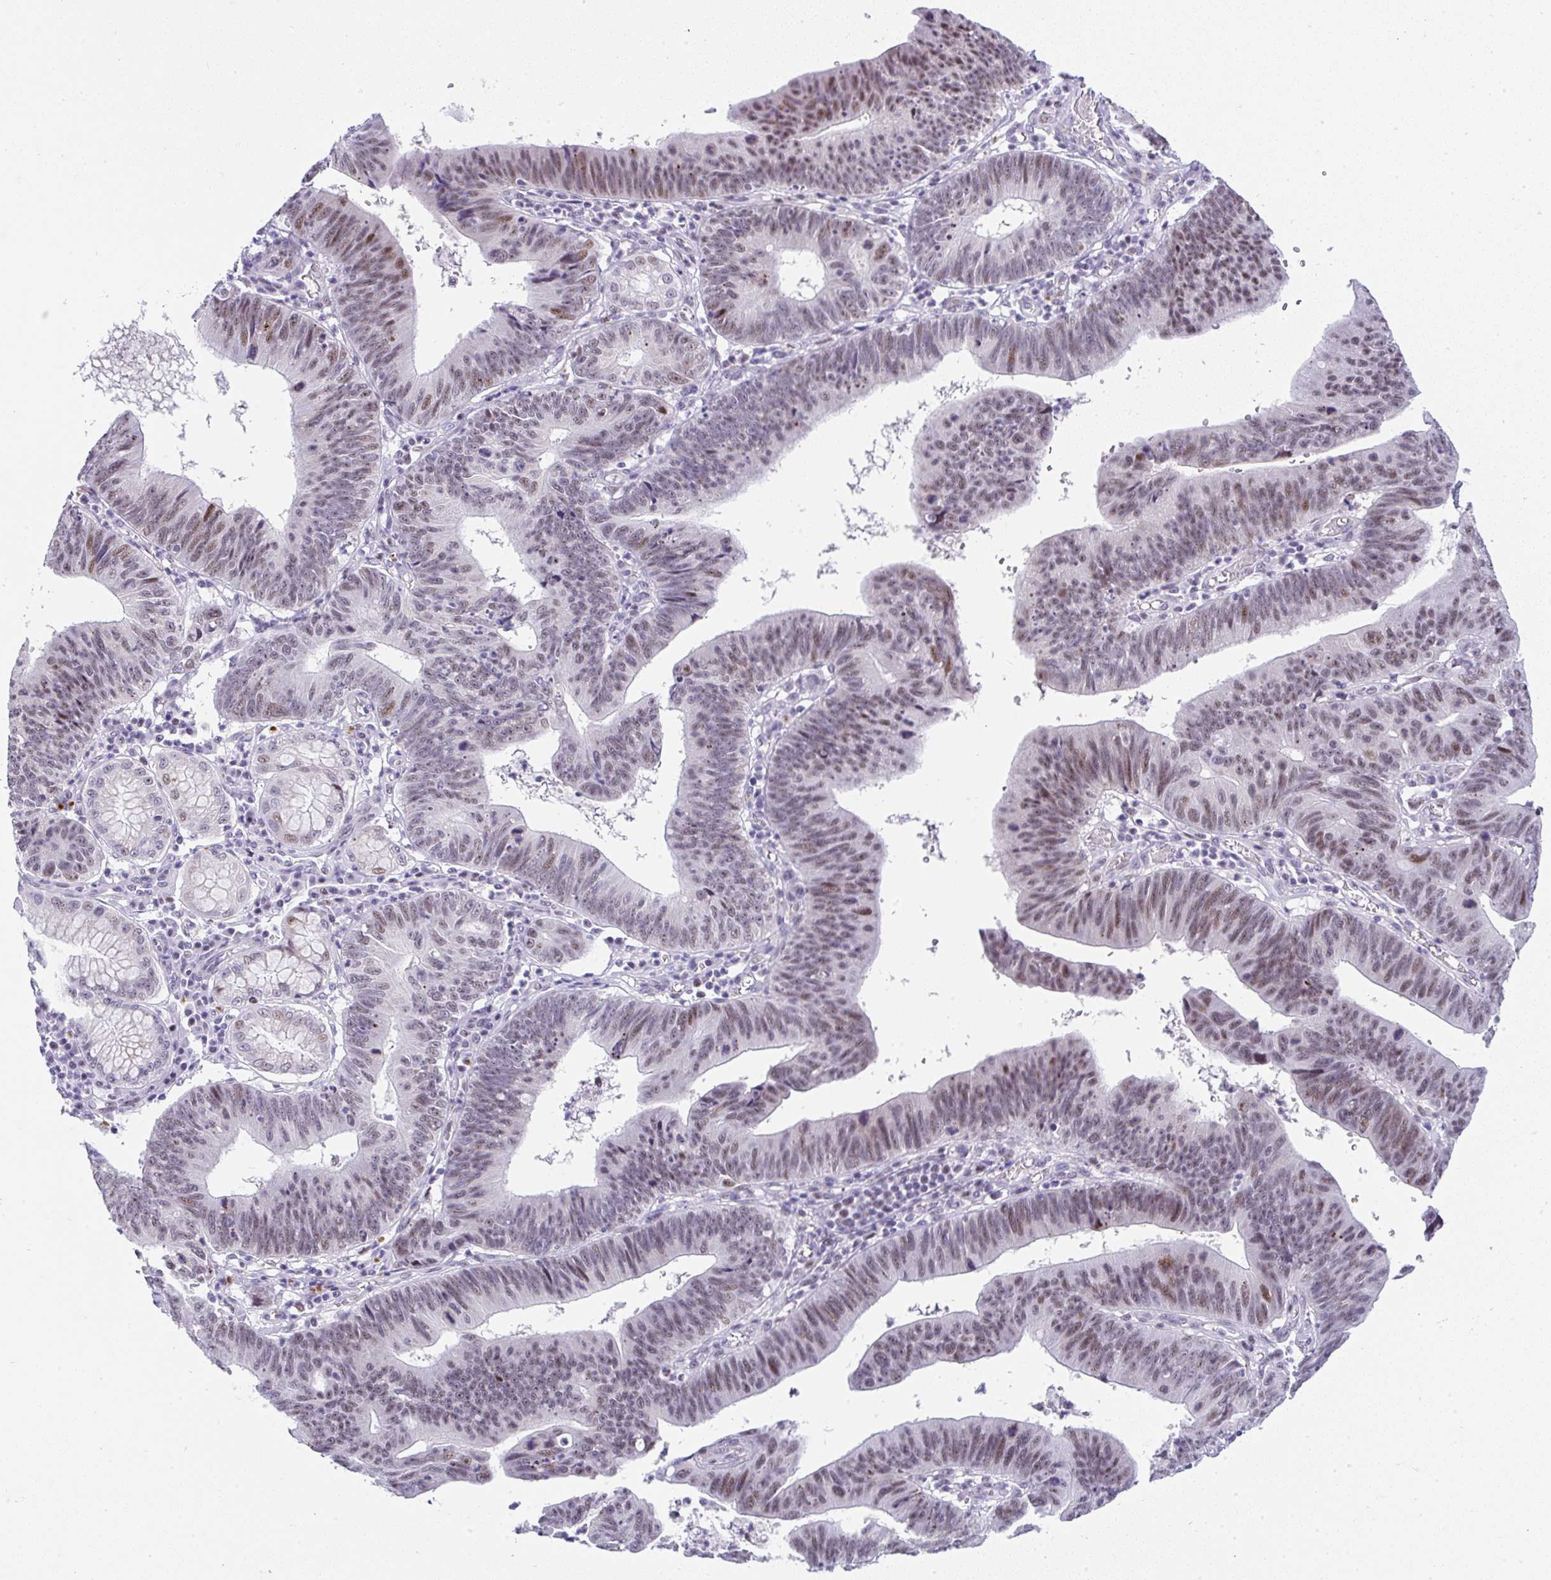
{"staining": {"intensity": "moderate", "quantity": "25%-75%", "location": "nuclear"}, "tissue": "stomach cancer", "cell_type": "Tumor cells", "image_type": "cancer", "snomed": [{"axis": "morphology", "description": "Adenocarcinoma, NOS"}, {"axis": "topography", "description": "Stomach"}], "caption": "High-magnification brightfield microscopy of adenocarcinoma (stomach) stained with DAB (brown) and counterstained with hematoxylin (blue). tumor cells exhibit moderate nuclear expression is appreciated in approximately25%-75% of cells.", "gene": "NR1D2", "patient": {"sex": "male", "age": 59}}